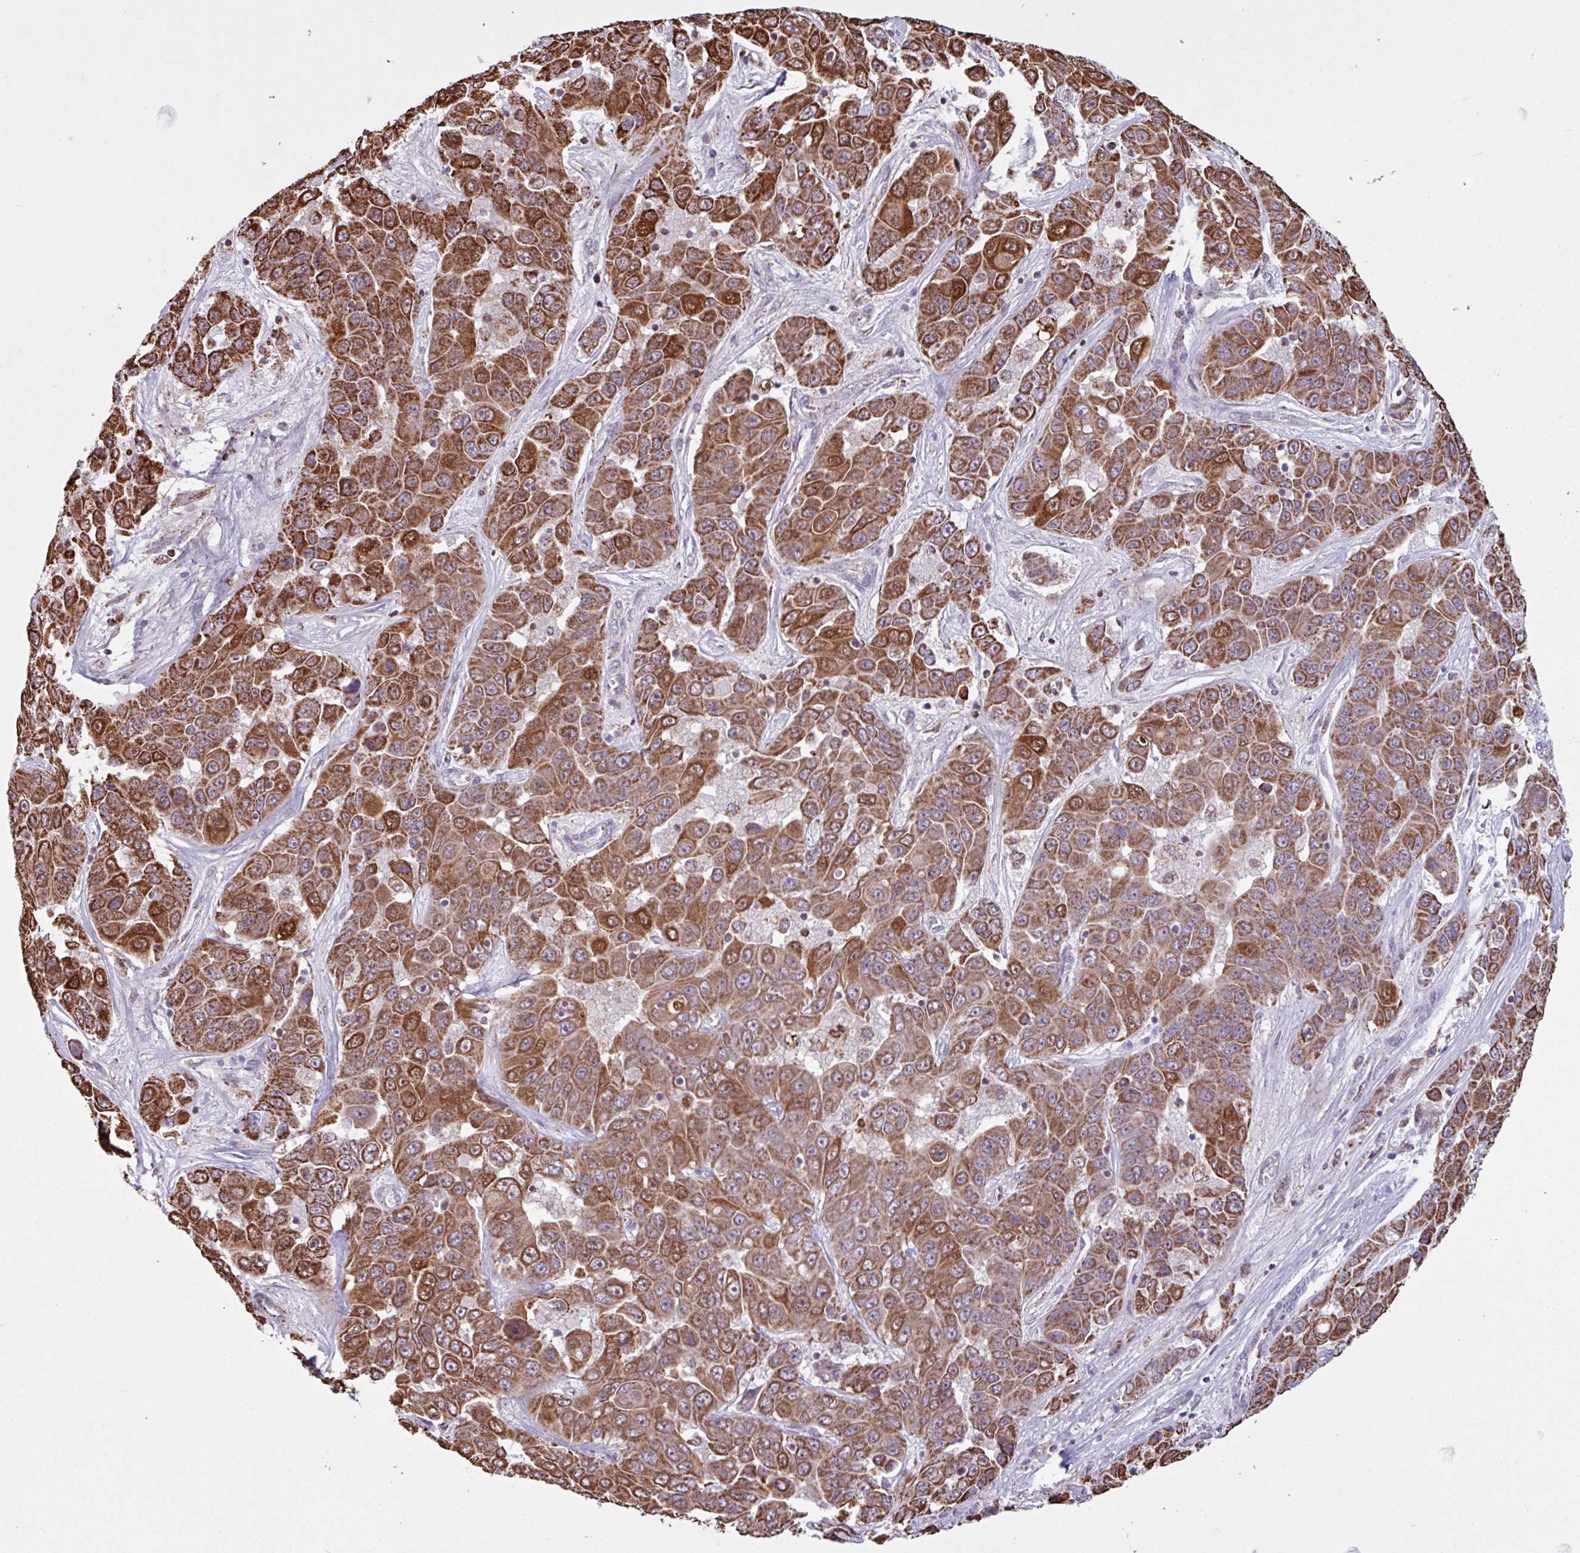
{"staining": {"intensity": "strong", "quantity": ">75%", "location": "cytoplasmic/membranous"}, "tissue": "liver cancer", "cell_type": "Tumor cells", "image_type": "cancer", "snomed": [{"axis": "morphology", "description": "Cholangiocarcinoma"}, {"axis": "topography", "description": "Liver"}], "caption": "Cholangiocarcinoma (liver) stained for a protein (brown) shows strong cytoplasmic/membranous positive expression in approximately >75% of tumor cells.", "gene": "ALG8", "patient": {"sex": "female", "age": 52}}